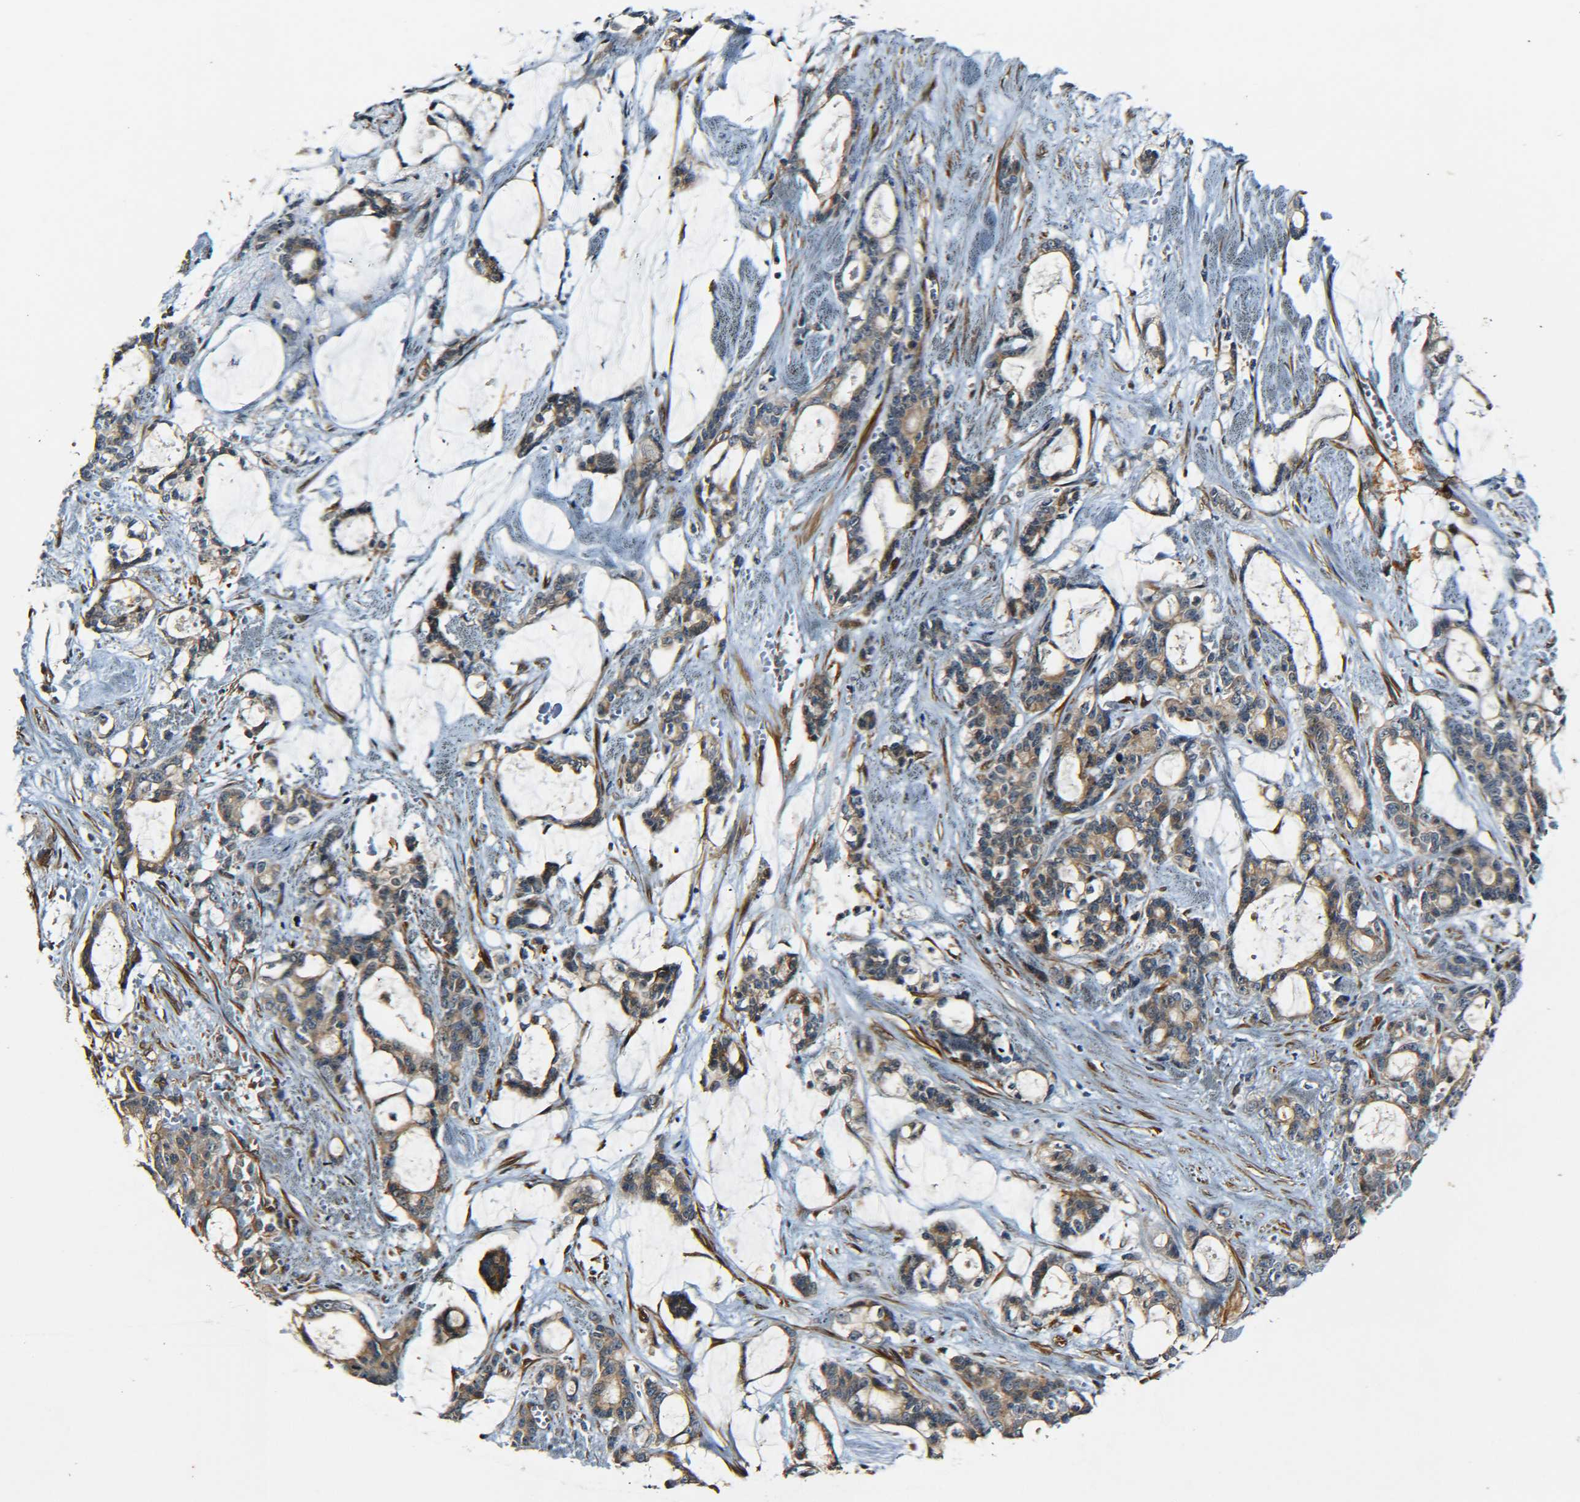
{"staining": {"intensity": "weak", "quantity": ">75%", "location": "cytoplasmic/membranous"}, "tissue": "pancreatic cancer", "cell_type": "Tumor cells", "image_type": "cancer", "snomed": [{"axis": "morphology", "description": "Adenocarcinoma, NOS"}, {"axis": "topography", "description": "Pancreas"}], "caption": "Immunohistochemical staining of pancreatic cancer demonstrates low levels of weak cytoplasmic/membranous staining in about >75% of tumor cells.", "gene": "MEIS1", "patient": {"sex": "female", "age": 73}}